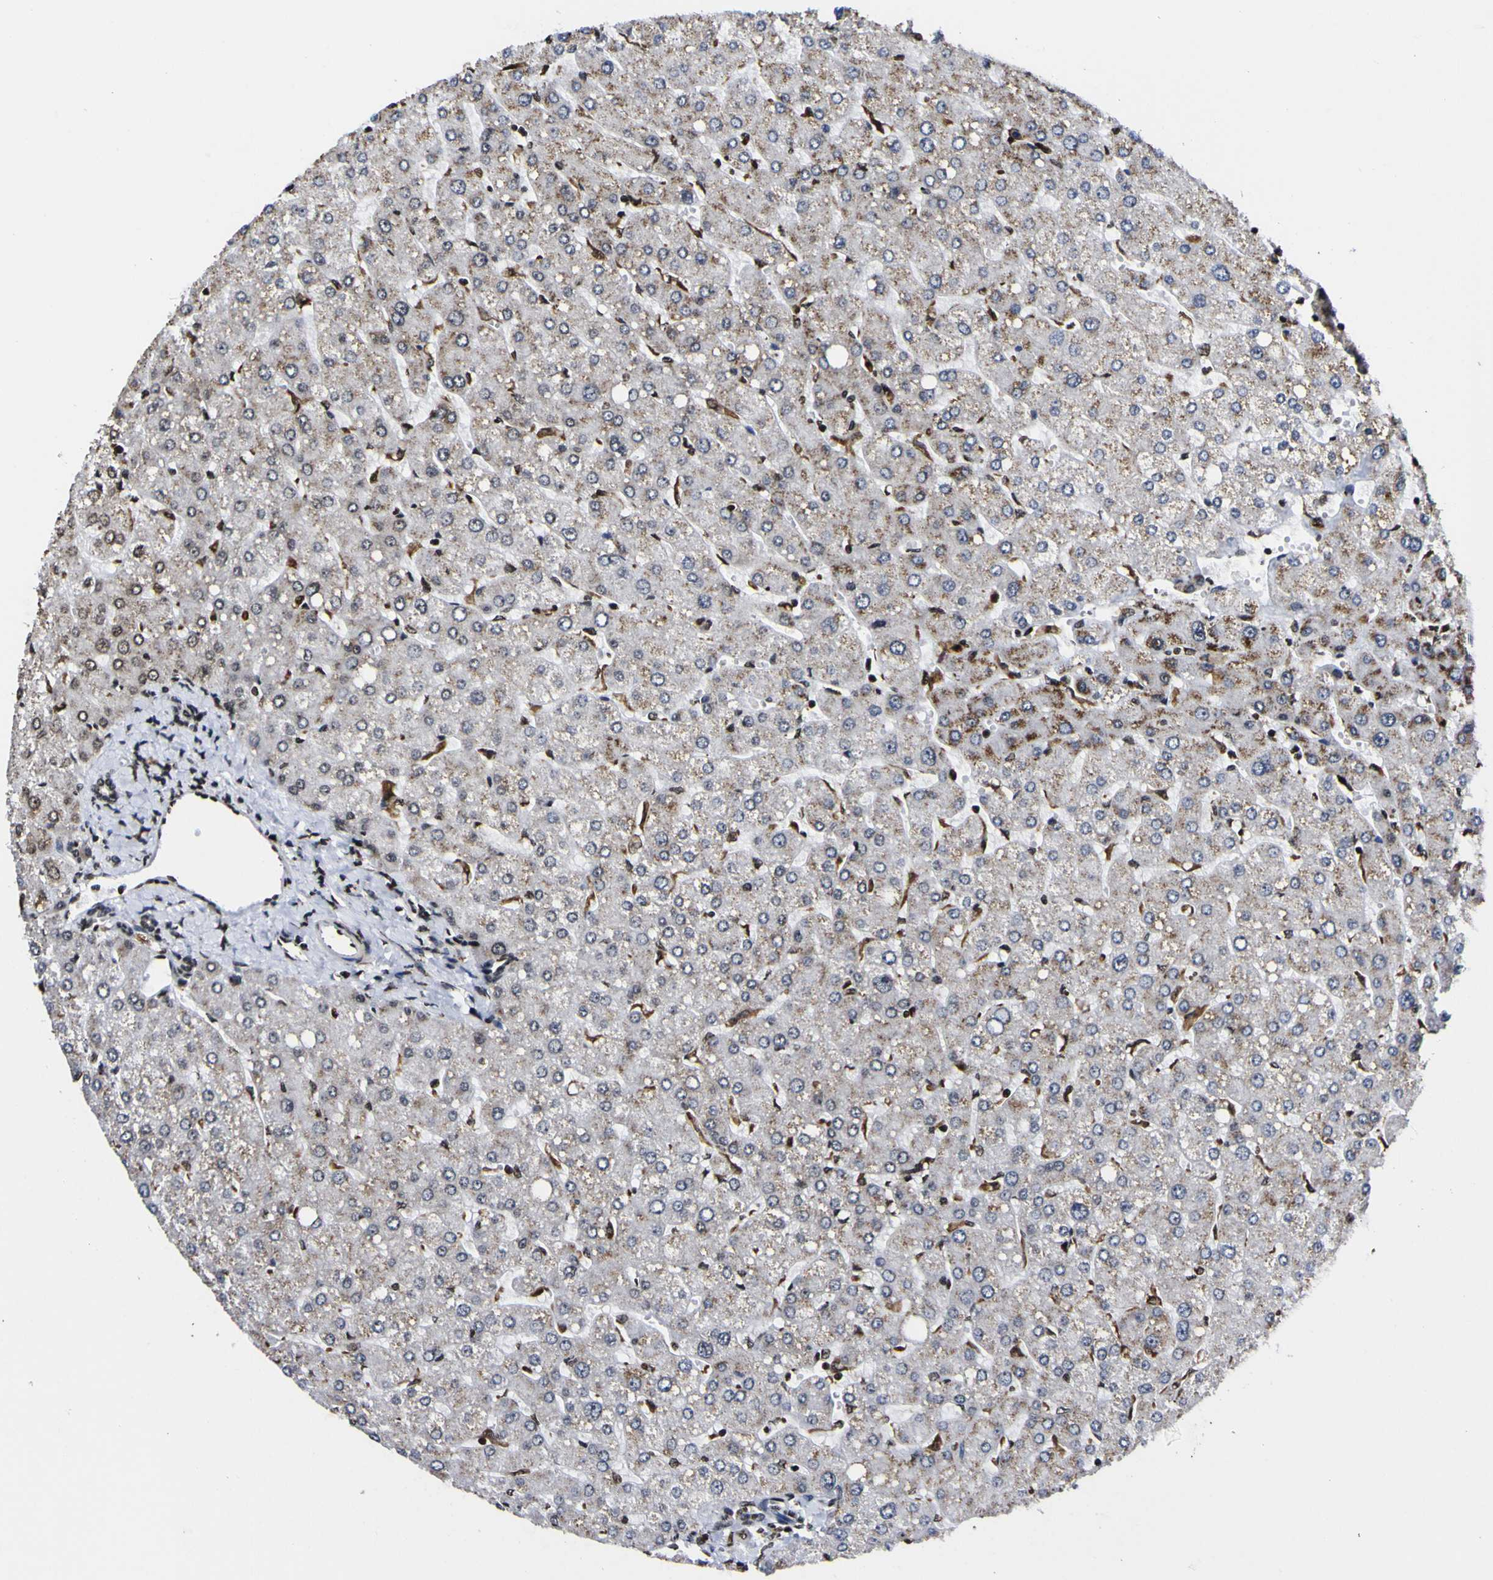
{"staining": {"intensity": "moderate", "quantity": ">75%", "location": "nuclear"}, "tissue": "liver", "cell_type": "Cholangiocytes", "image_type": "normal", "snomed": [{"axis": "morphology", "description": "Normal tissue, NOS"}, {"axis": "topography", "description": "Liver"}], "caption": "A micrograph showing moderate nuclear expression in approximately >75% of cholangiocytes in benign liver, as visualized by brown immunohistochemical staining.", "gene": "PIAS1", "patient": {"sex": "male", "age": 55}}